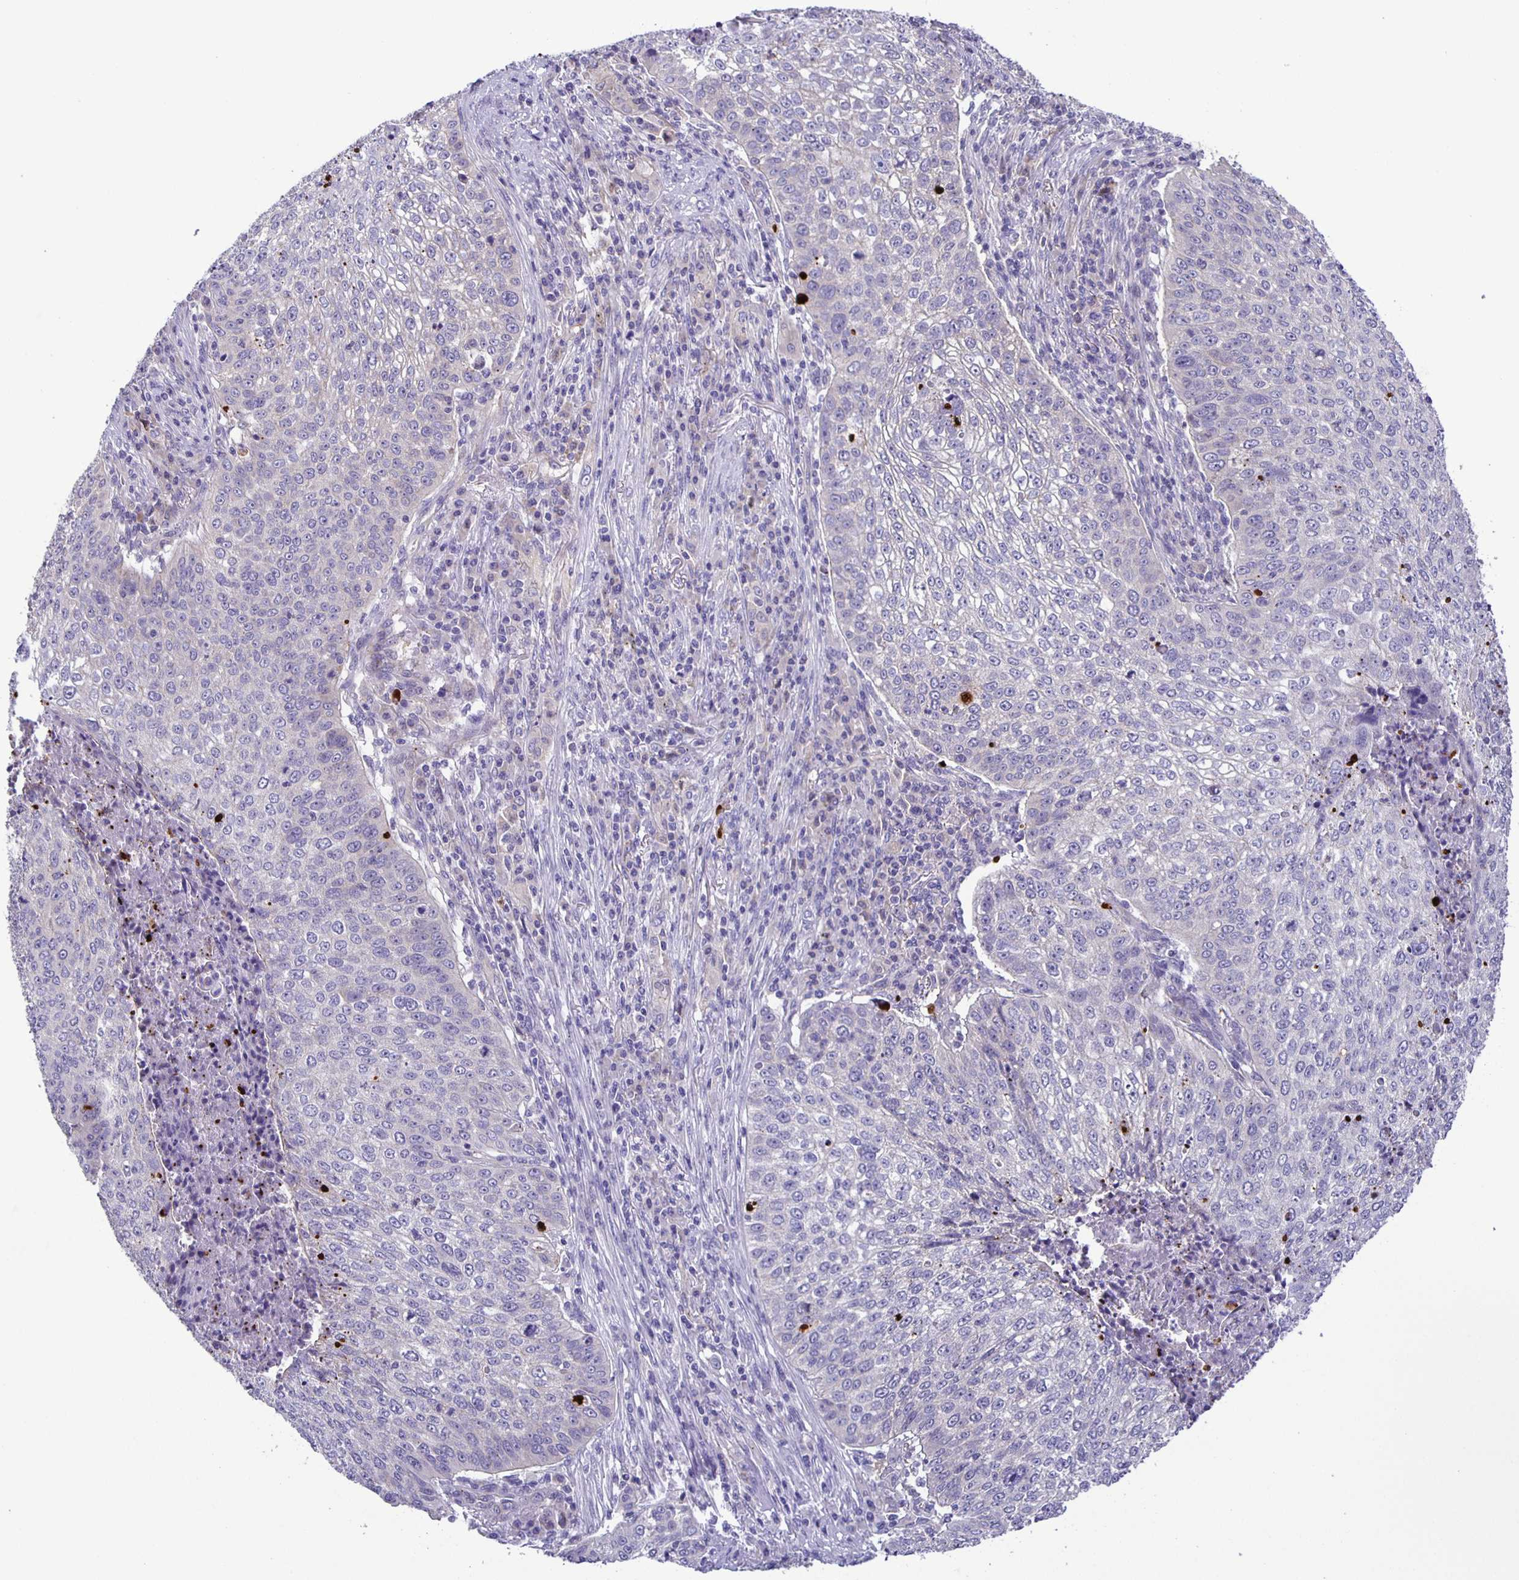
{"staining": {"intensity": "negative", "quantity": "none", "location": "none"}, "tissue": "lung cancer", "cell_type": "Tumor cells", "image_type": "cancer", "snomed": [{"axis": "morphology", "description": "Squamous cell carcinoma, NOS"}, {"axis": "topography", "description": "Lung"}], "caption": "IHC image of neoplastic tissue: lung cancer stained with DAB (3,3'-diaminobenzidine) exhibits no significant protein expression in tumor cells.", "gene": "JMJD4", "patient": {"sex": "male", "age": 63}}